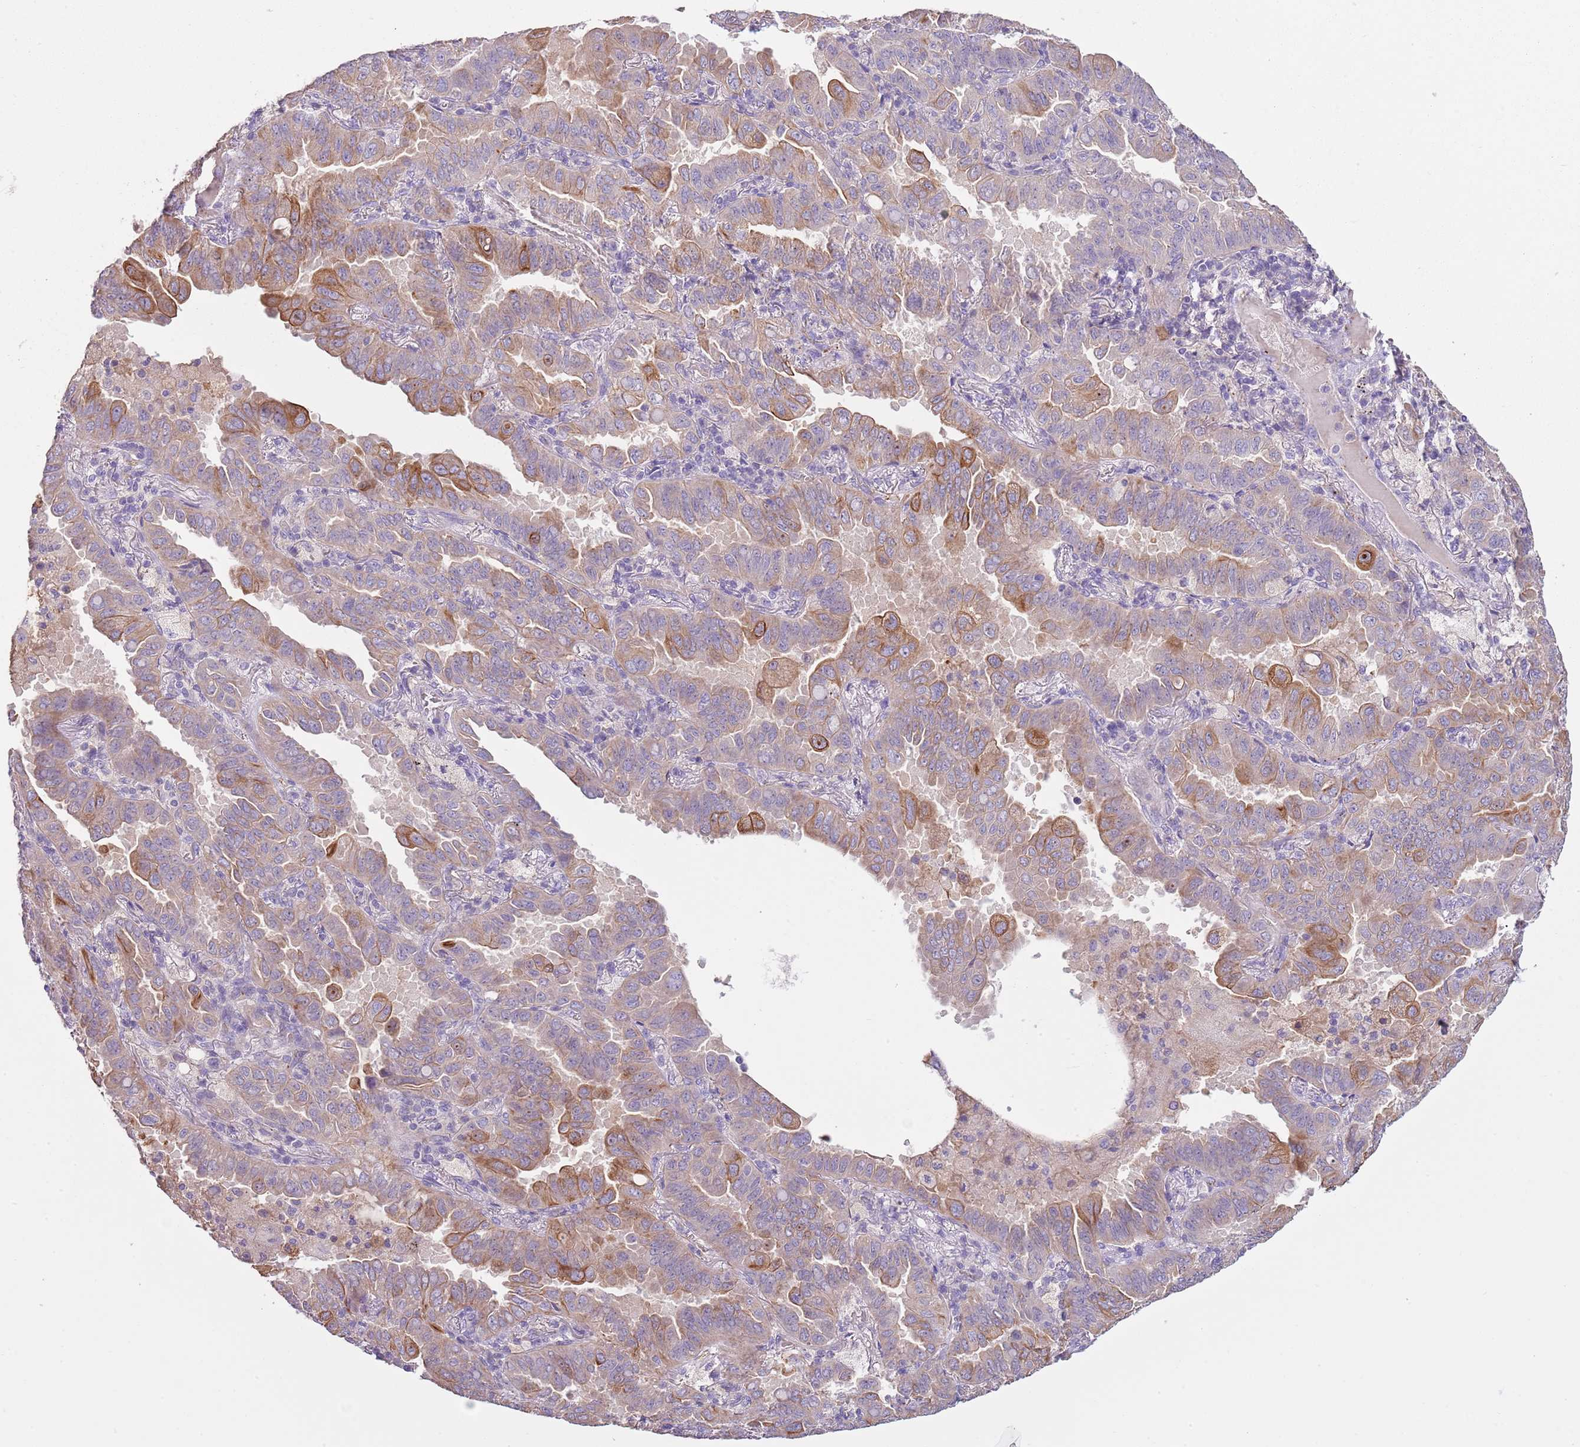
{"staining": {"intensity": "moderate", "quantity": "25%-75%", "location": "cytoplasmic/membranous"}, "tissue": "lung cancer", "cell_type": "Tumor cells", "image_type": "cancer", "snomed": [{"axis": "morphology", "description": "Adenocarcinoma, NOS"}, {"axis": "topography", "description": "Lung"}], "caption": "Moderate cytoplasmic/membranous expression for a protein is appreciated in about 25%-75% of tumor cells of lung adenocarcinoma using immunohistochemistry.", "gene": "HES3", "patient": {"sex": "male", "age": 64}}